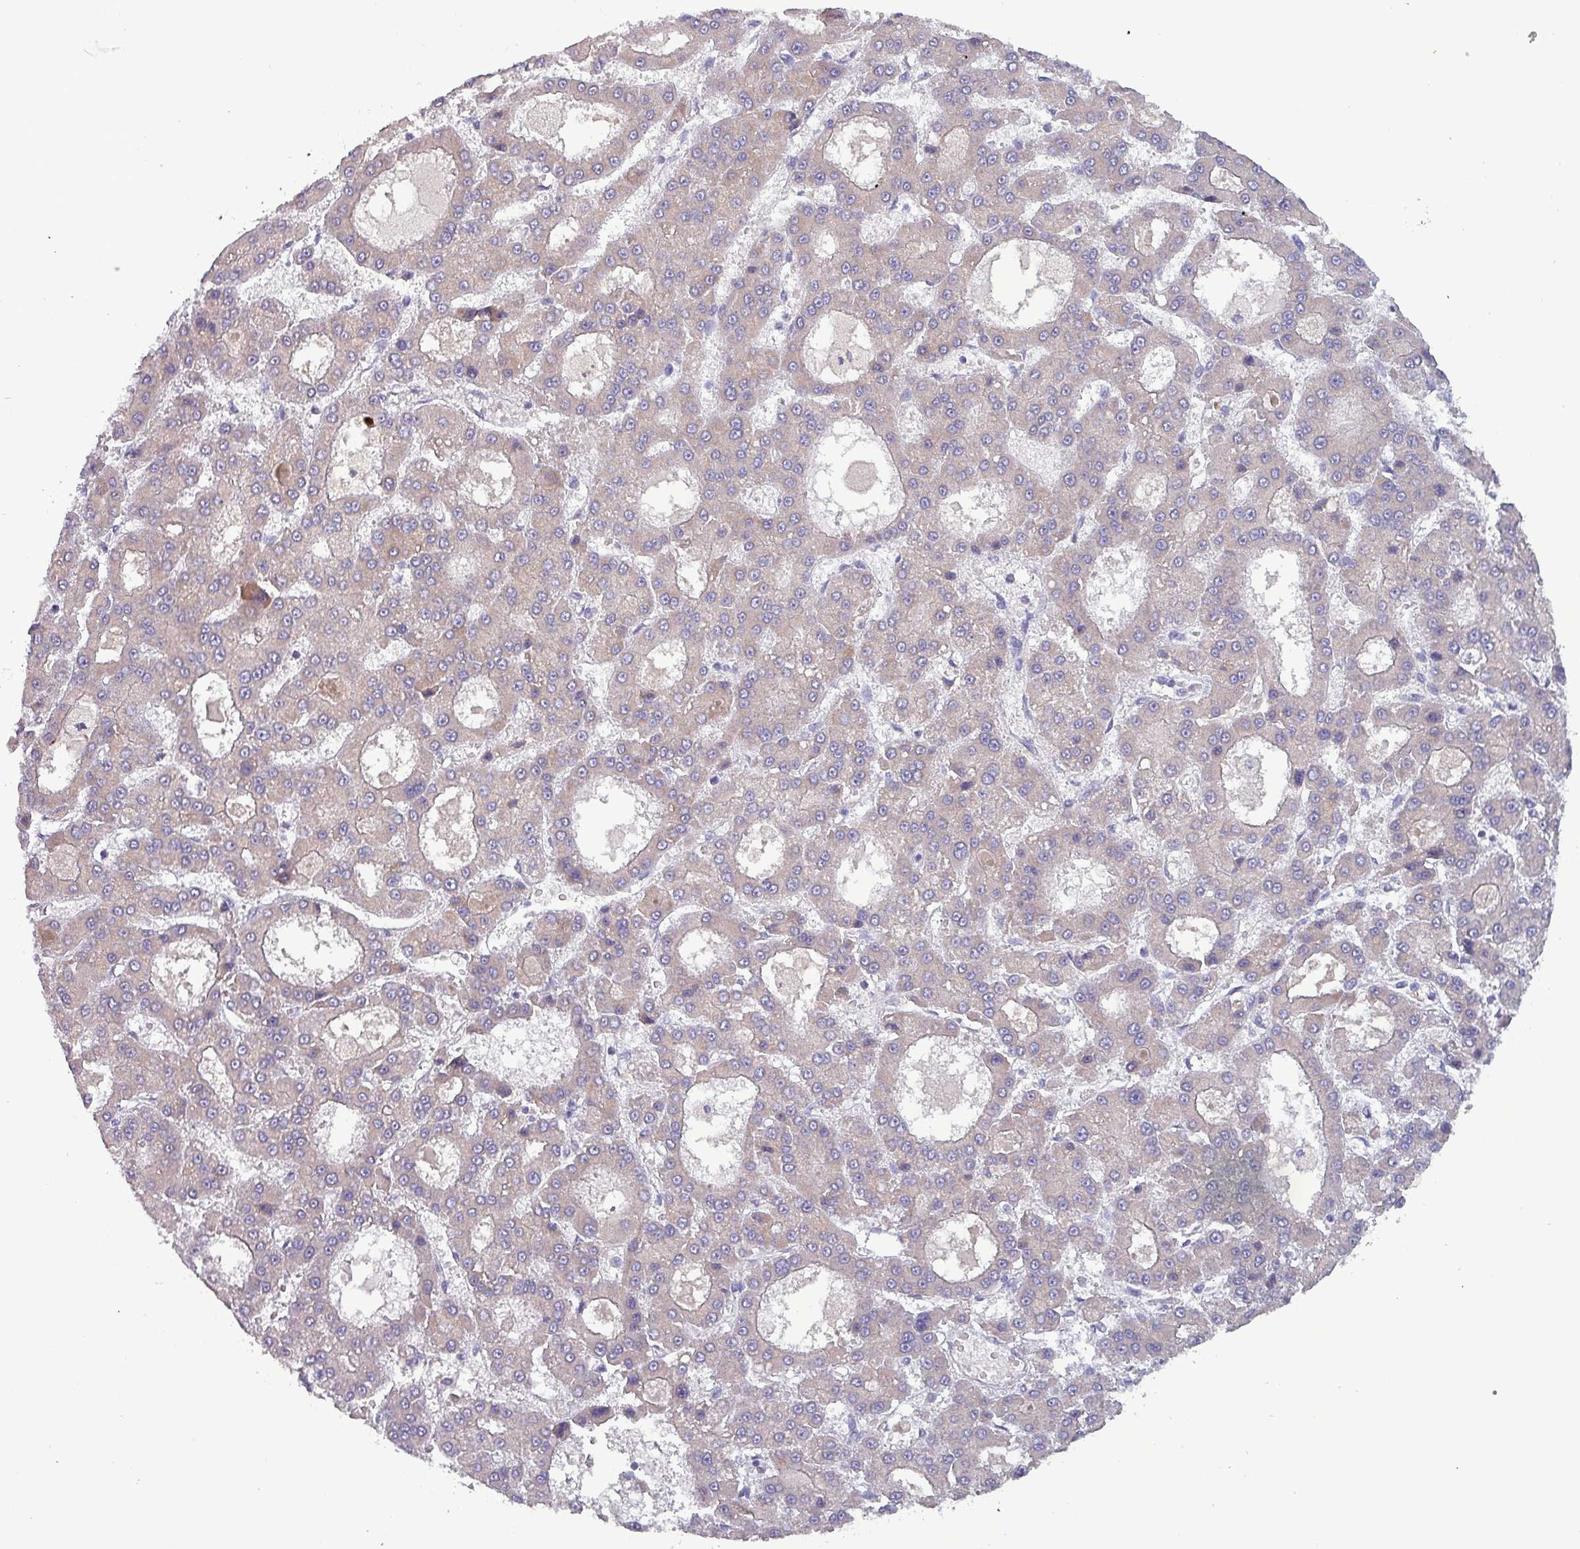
{"staining": {"intensity": "negative", "quantity": "none", "location": "none"}, "tissue": "liver cancer", "cell_type": "Tumor cells", "image_type": "cancer", "snomed": [{"axis": "morphology", "description": "Carcinoma, Hepatocellular, NOS"}, {"axis": "topography", "description": "Liver"}], "caption": "This photomicrograph is of liver cancer (hepatocellular carcinoma) stained with immunohistochemistry to label a protein in brown with the nuclei are counter-stained blue. There is no positivity in tumor cells.", "gene": "HSD3B7", "patient": {"sex": "male", "age": 70}}